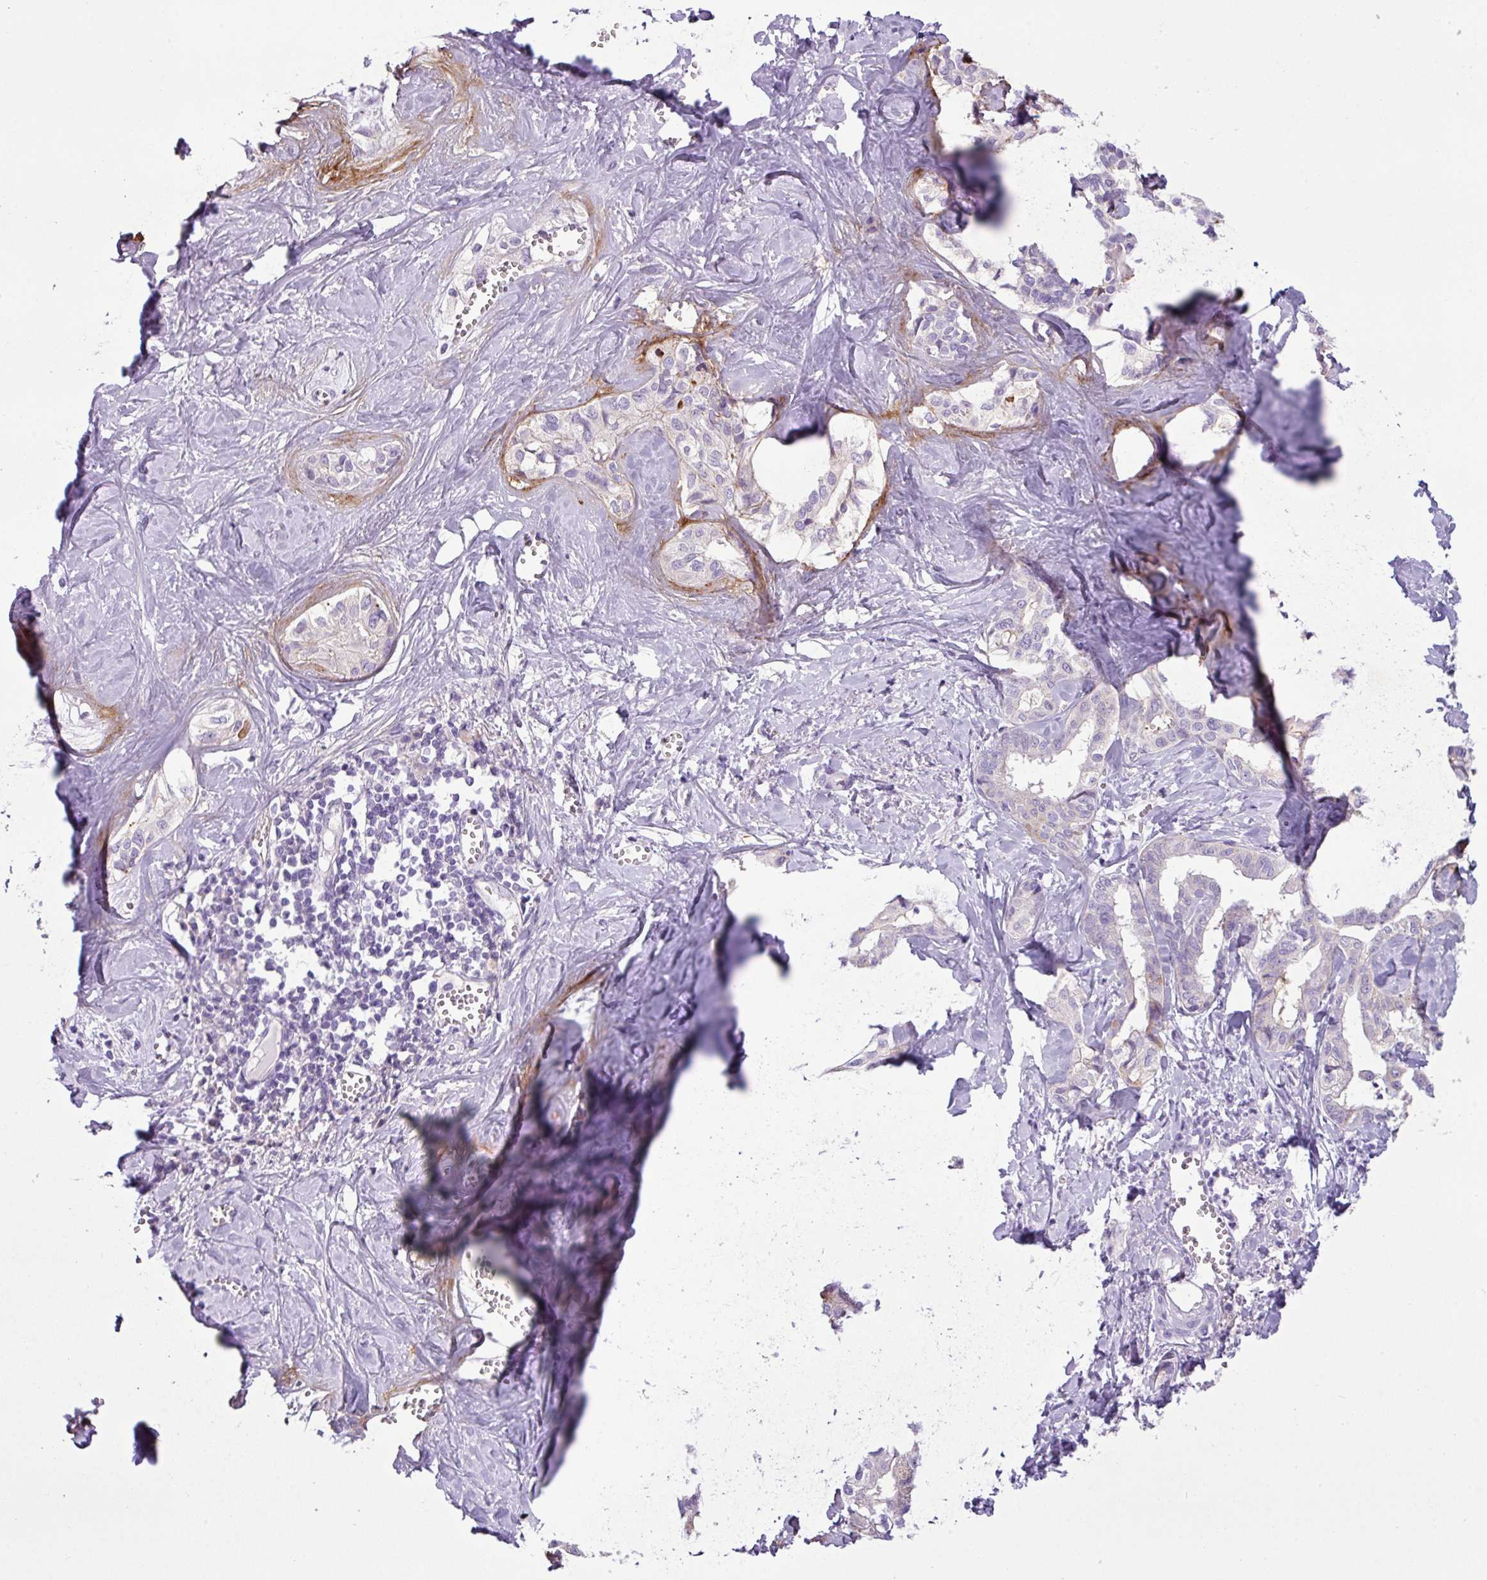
{"staining": {"intensity": "negative", "quantity": "none", "location": "none"}, "tissue": "liver cancer", "cell_type": "Tumor cells", "image_type": "cancer", "snomed": [{"axis": "morphology", "description": "Cholangiocarcinoma"}, {"axis": "topography", "description": "Liver"}], "caption": "The micrograph displays no significant expression in tumor cells of liver cholangiocarcinoma. Nuclei are stained in blue.", "gene": "TMEM178B", "patient": {"sex": "female", "age": 77}}